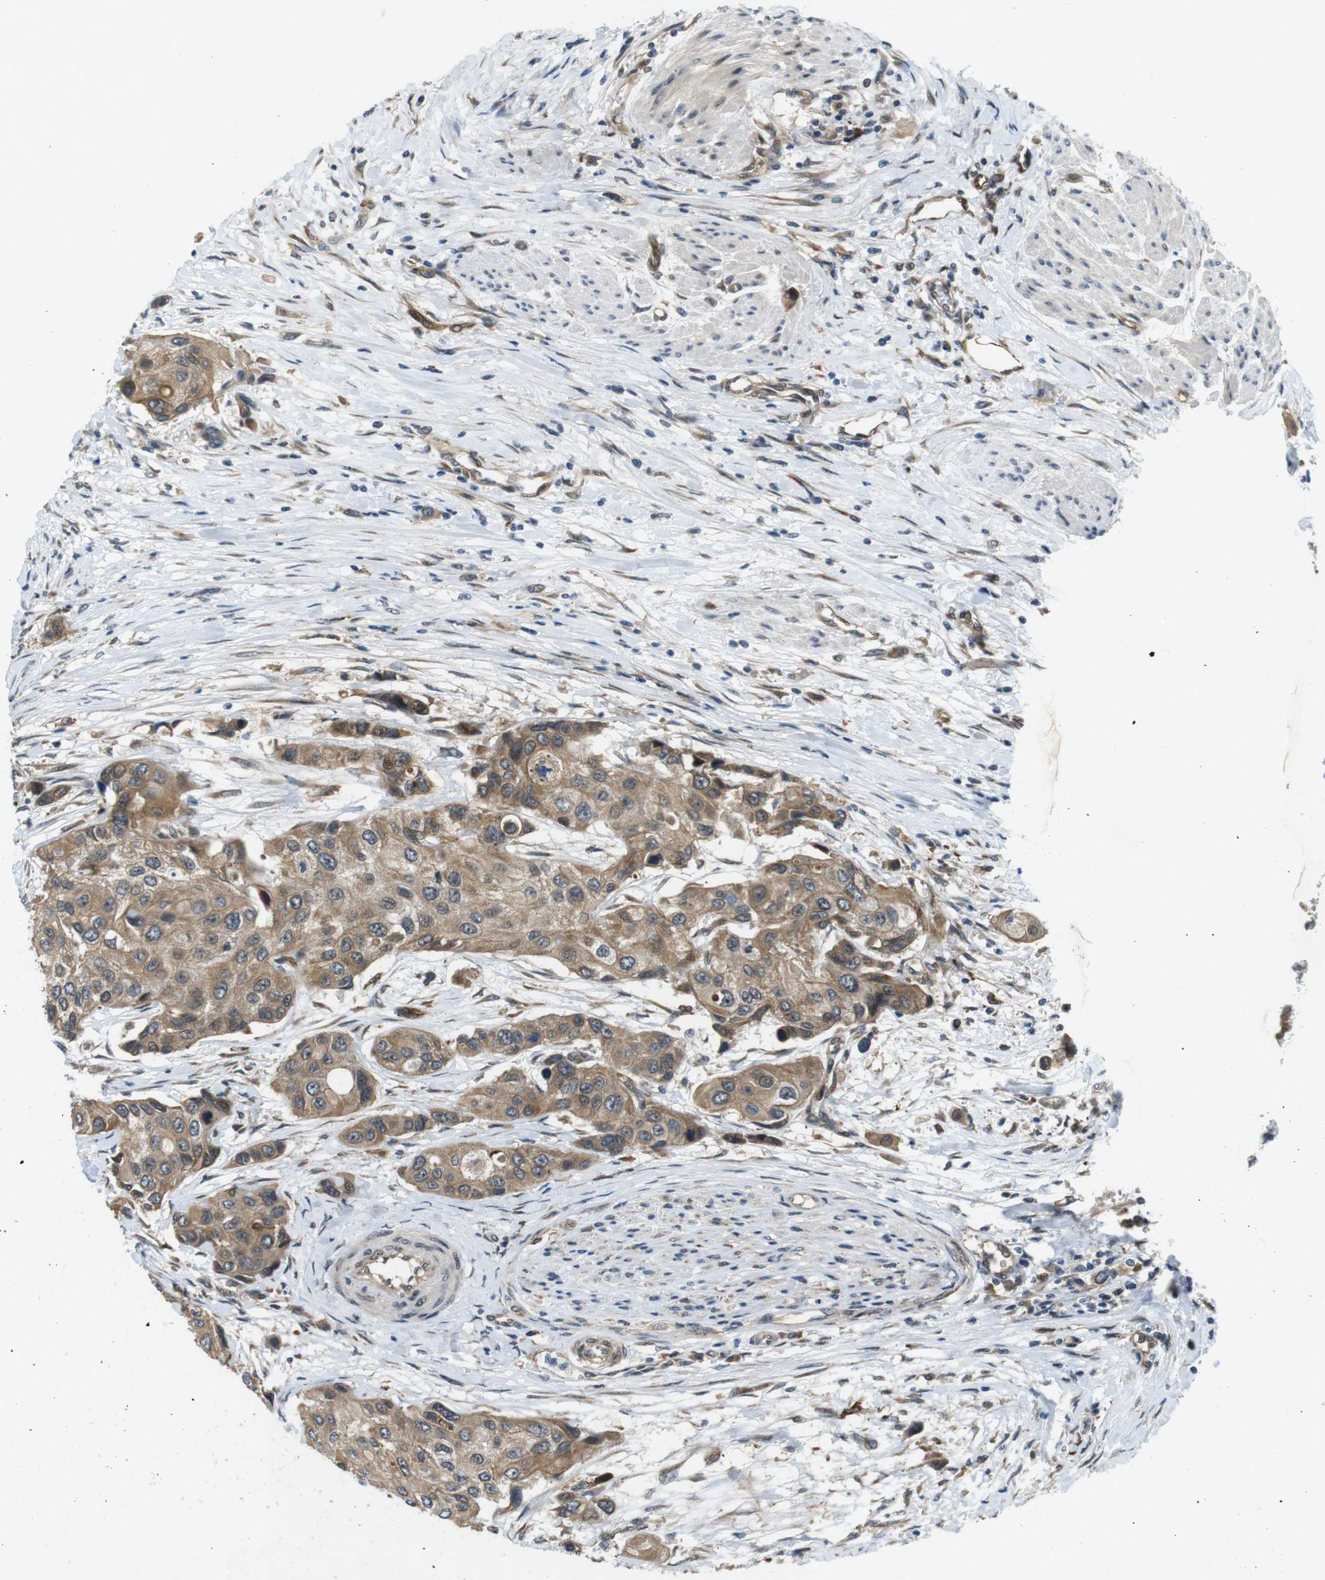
{"staining": {"intensity": "moderate", "quantity": ">75%", "location": "cytoplasmic/membranous"}, "tissue": "urothelial cancer", "cell_type": "Tumor cells", "image_type": "cancer", "snomed": [{"axis": "morphology", "description": "Urothelial carcinoma, High grade"}, {"axis": "topography", "description": "Urinary bladder"}], "caption": "Protein positivity by immunohistochemistry (IHC) demonstrates moderate cytoplasmic/membranous expression in approximately >75% of tumor cells in urothelial carcinoma (high-grade). Using DAB (3,3'-diaminobenzidine) (brown) and hematoxylin (blue) stains, captured at high magnification using brightfield microscopy.", "gene": "PALD1", "patient": {"sex": "female", "age": 56}}